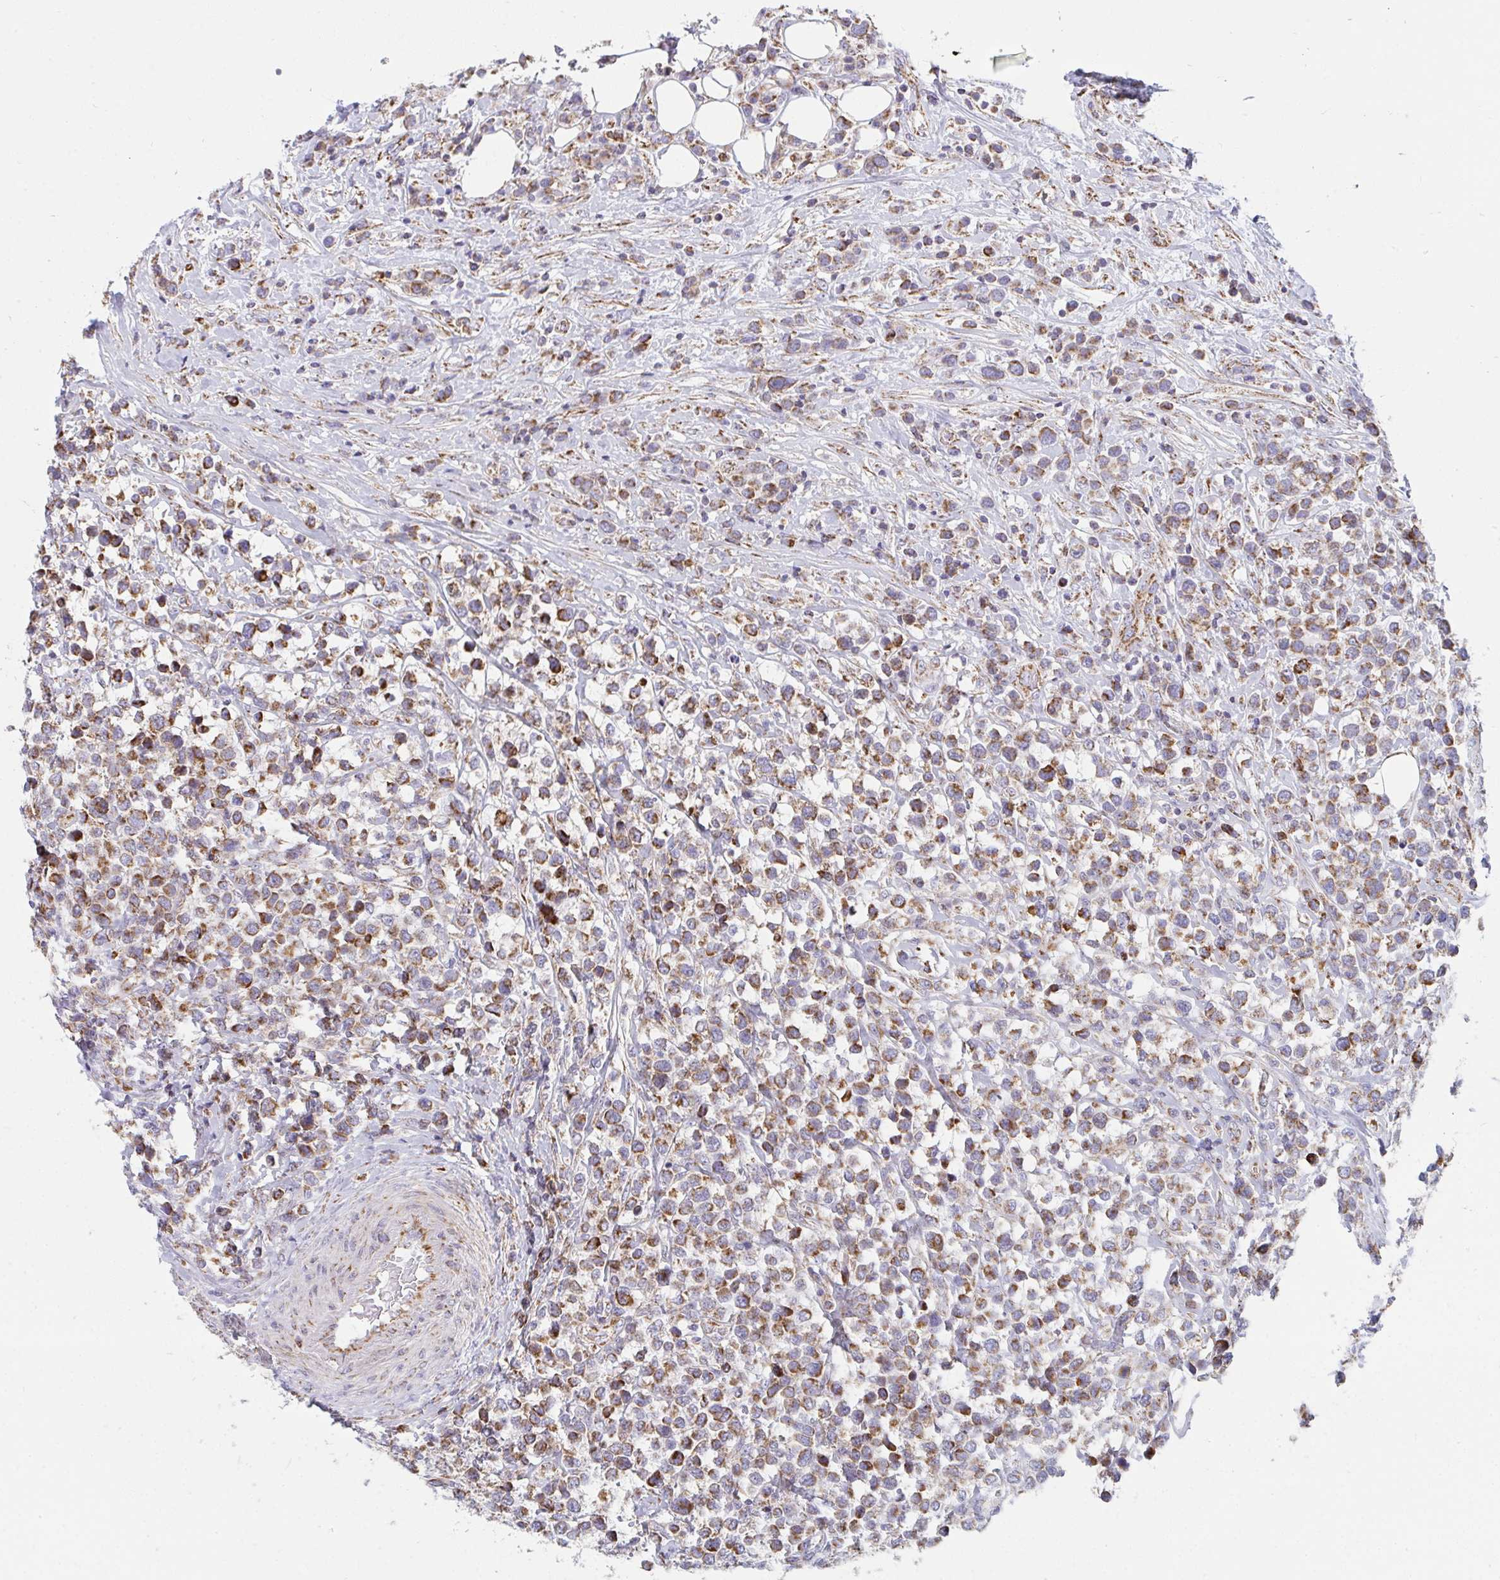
{"staining": {"intensity": "moderate", "quantity": ">75%", "location": "cytoplasmic/membranous"}, "tissue": "lymphoma", "cell_type": "Tumor cells", "image_type": "cancer", "snomed": [{"axis": "morphology", "description": "Malignant lymphoma, non-Hodgkin's type, High grade"}, {"axis": "topography", "description": "Soft tissue"}], "caption": "Immunohistochemistry staining of high-grade malignant lymphoma, non-Hodgkin's type, which reveals medium levels of moderate cytoplasmic/membranous positivity in about >75% of tumor cells indicating moderate cytoplasmic/membranous protein expression. The staining was performed using DAB (brown) for protein detection and nuclei were counterstained in hematoxylin (blue).", "gene": "FAHD1", "patient": {"sex": "female", "age": 56}}